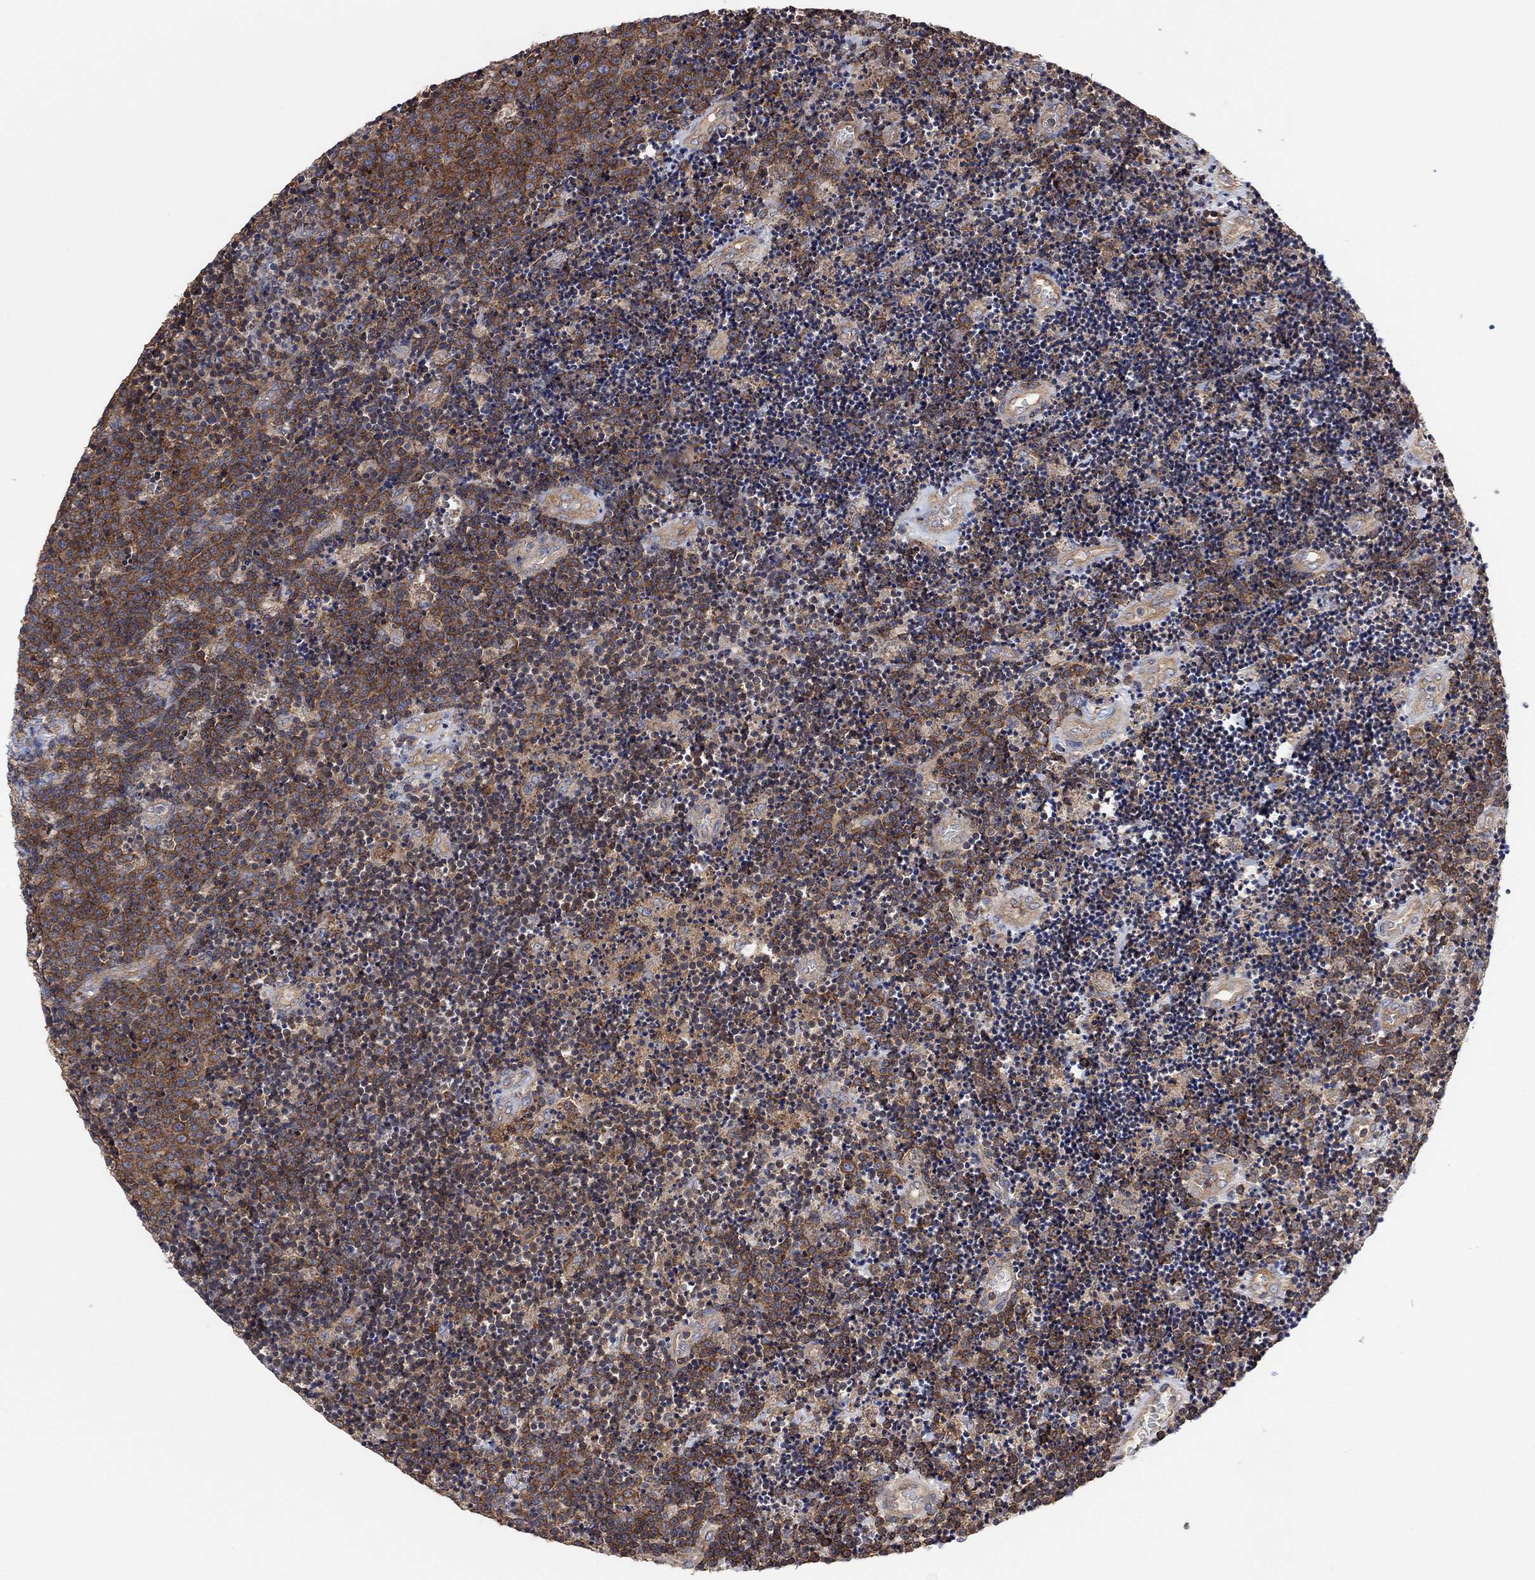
{"staining": {"intensity": "strong", "quantity": ">75%", "location": "cytoplasmic/membranous"}, "tissue": "lymphoma", "cell_type": "Tumor cells", "image_type": "cancer", "snomed": [{"axis": "morphology", "description": "Malignant lymphoma, non-Hodgkin's type, Low grade"}, {"axis": "topography", "description": "Brain"}], "caption": "IHC photomicrograph of lymphoma stained for a protein (brown), which reveals high levels of strong cytoplasmic/membranous expression in about >75% of tumor cells.", "gene": "BLOC1S3", "patient": {"sex": "female", "age": 66}}